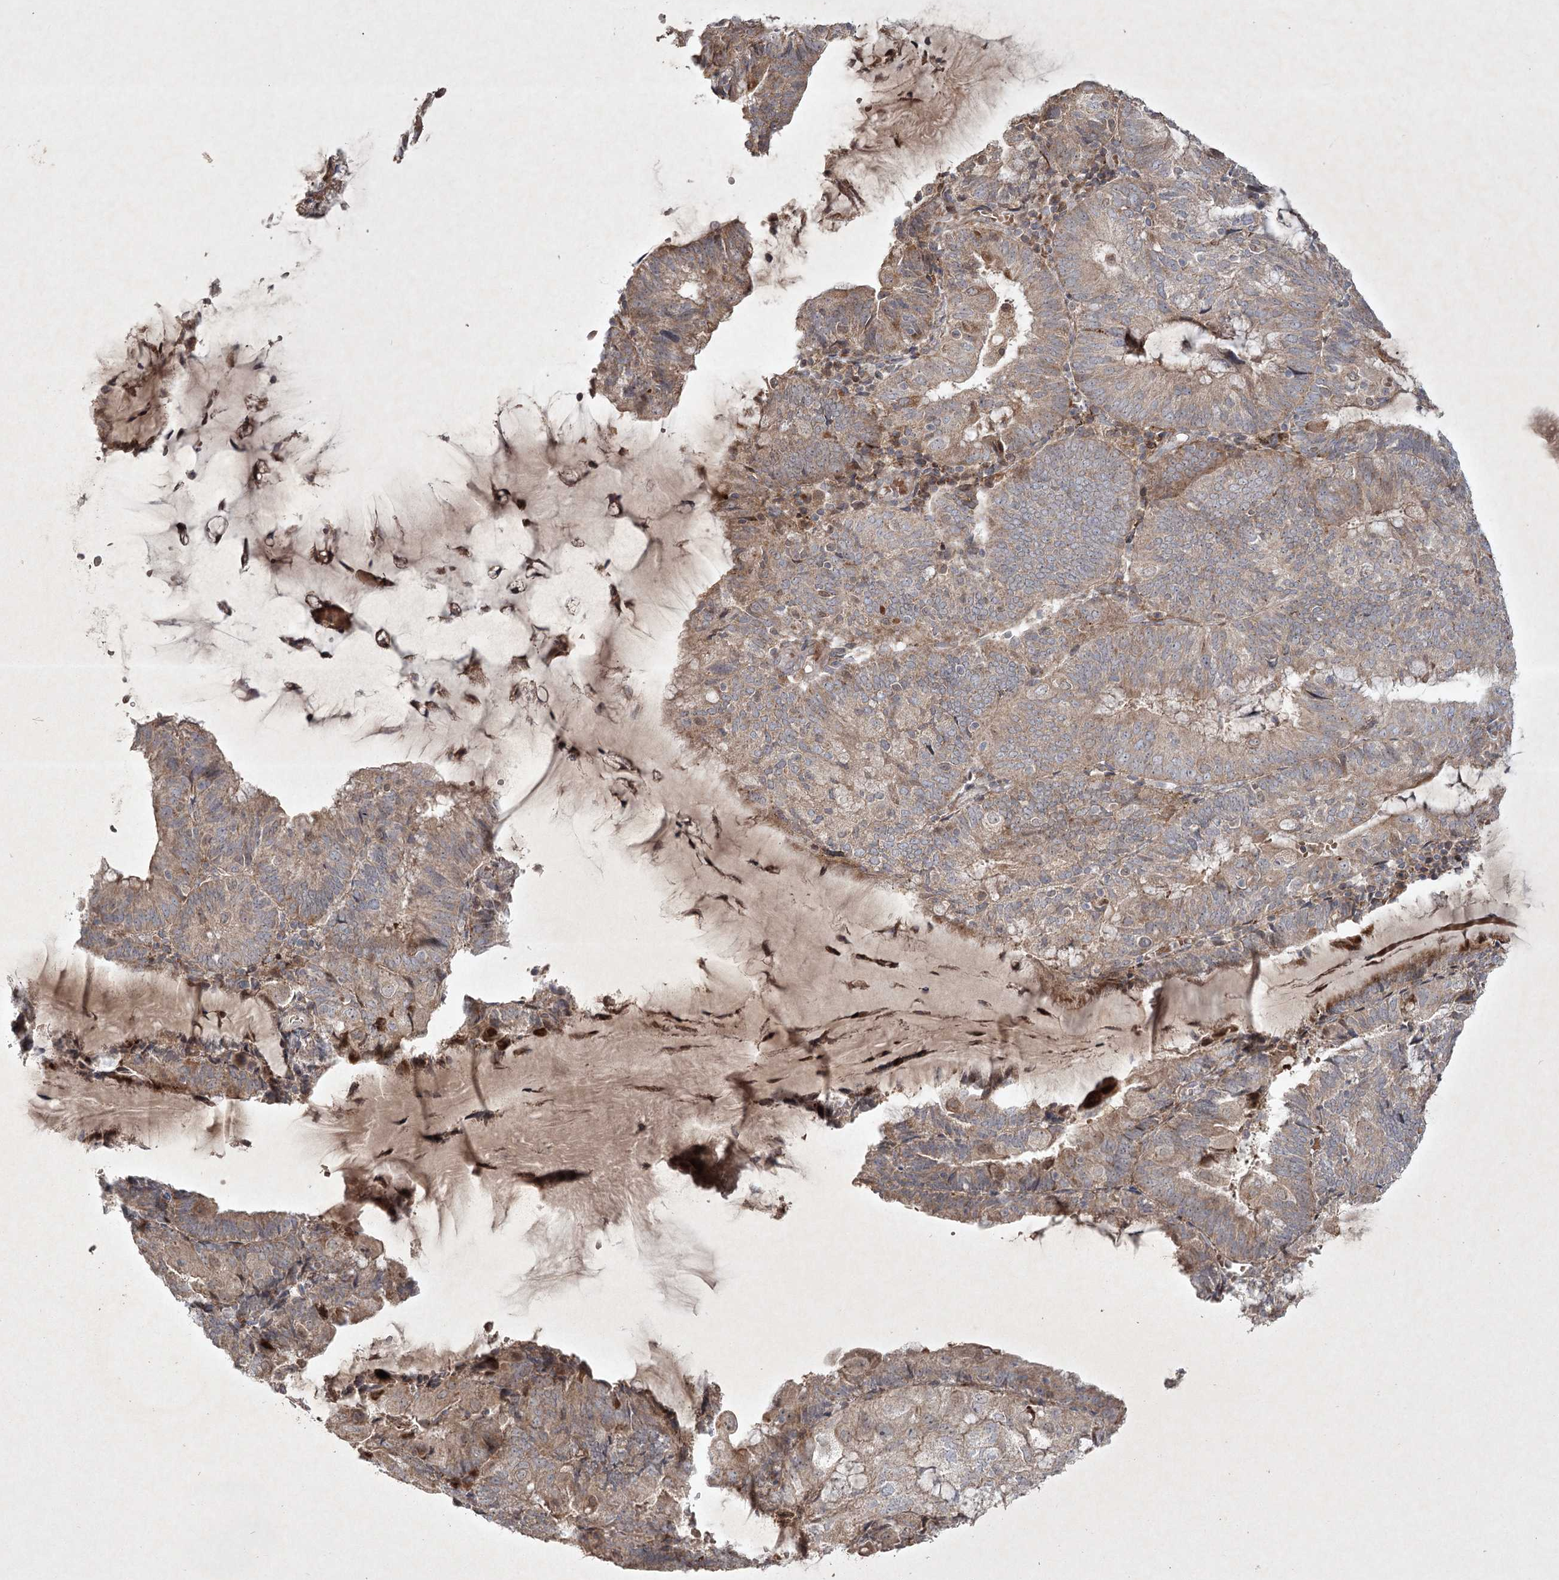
{"staining": {"intensity": "weak", "quantity": "25%-75%", "location": "cytoplasmic/membranous"}, "tissue": "endometrial cancer", "cell_type": "Tumor cells", "image_type": "cancer", "snomed": [{"axis": "morphology", "description": "Adenocarcinoma, NOS"}, {"axis": "topography", "description": "Endometrium"}], "caption": "Immunohistochemical staining of human endometrial cancer (adenocarcinoma) shows weak cytoplasmic/membranous protein positivity in approximately 25%-75% of tumor cells.", "gene": "KBTBD4", "patient": {"sex": "female", "age": 81}}